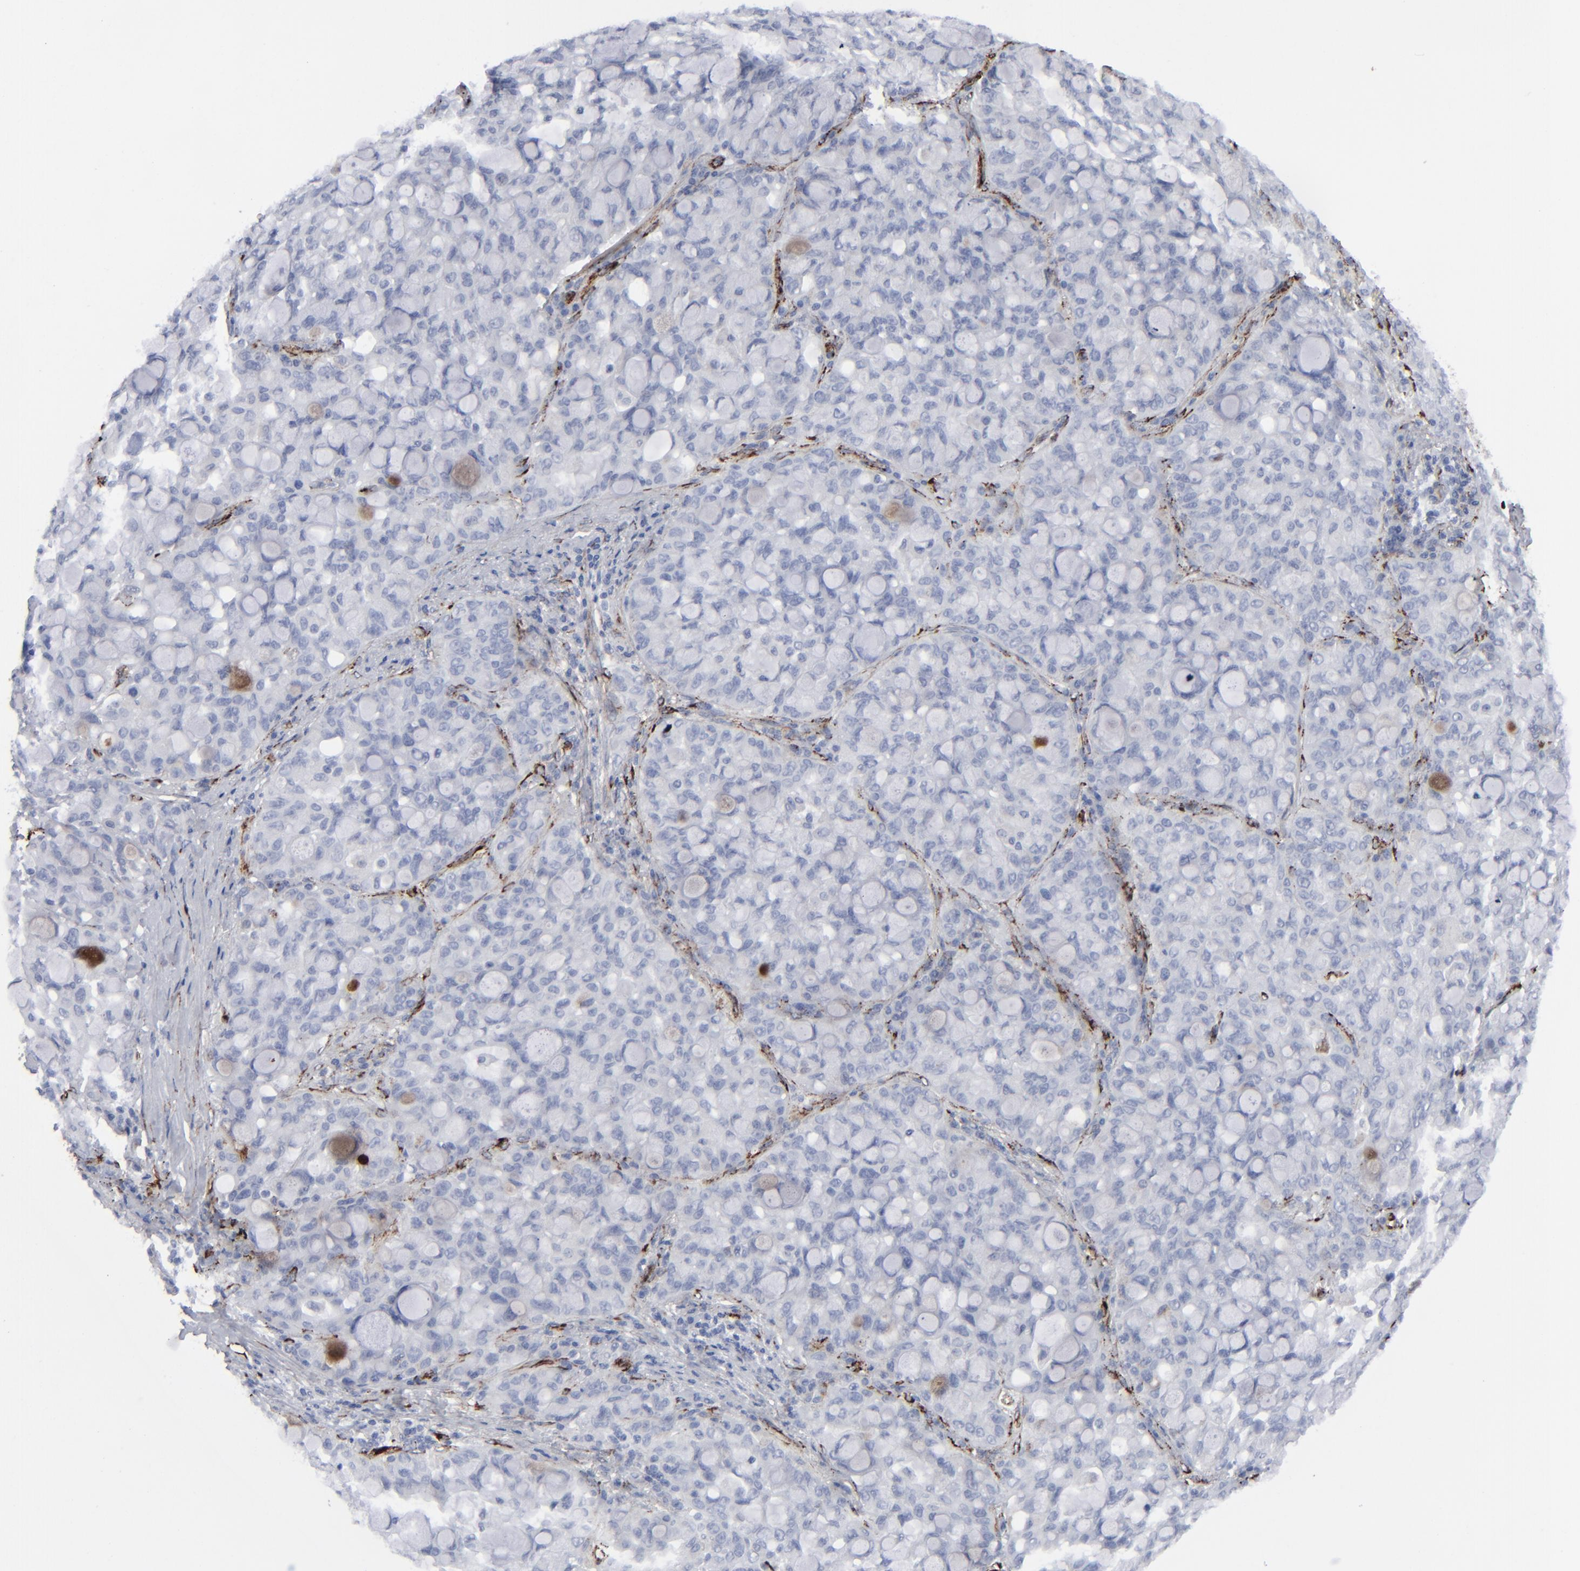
{"staining": {"intensity": "negative", "quantity": "none", "location": "none"}, "tissue": "lung cancer", "cell_type": "Tumor cells", "image_type": "cancer", "snomed": [{"axis": "morphology", "description": "Adenocarcinoma, NOS"}, {"axis": "topography", "description": "Lung"}], "caption": "DAB (3,3'-diaminobenzidine) immunohistochemical staining of human lung cancer (adenocarcinoma) demonstrates no significant expression in tumor cells.", "gene": "SPARC", "patient": {"sex": "female", "age": 44}}